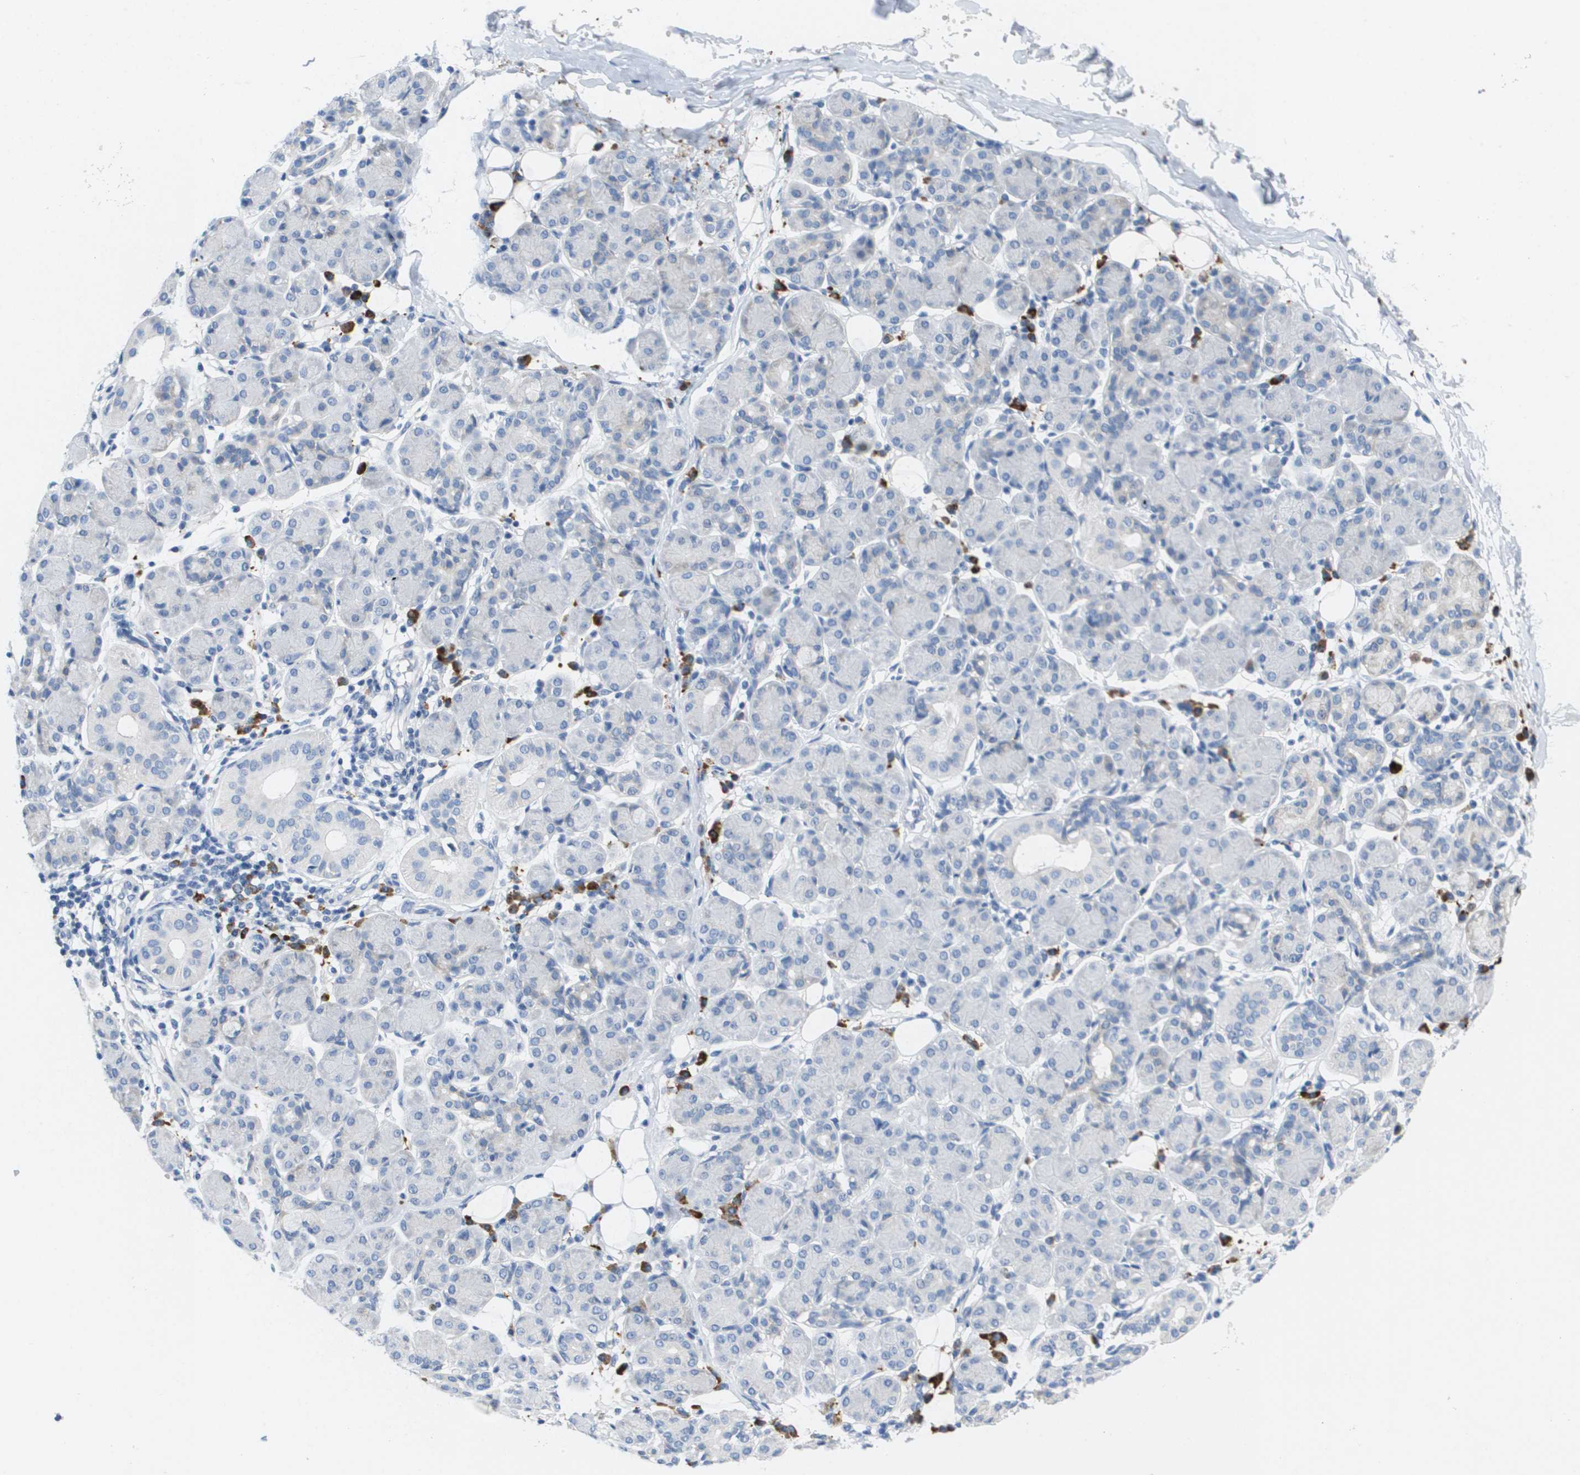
{"staining": {"intensity": "negative", "quantity": "none", "location": "none"}, "tissue": "salivary gland", "cell_type": "Glandular cells", "image_type": "normal", "snomed": [{"axis": "morphology", "description": "Normal tissue, NOS"}, {"axis": "morphology", "description": "Inflammation, NOS"}, {"axis": "topography", "description": "Lymph node"}, {"axis": "topography", "description": "Salivary gland"}], "caption": "High power microscopy photomicrograph of an immunohistochemistry (IHC) image of benign salivary gland, revealing no significant positivity in glandular cells. (DAB IHC, high magnification).", "gene": "CD3G", "patient": {"sex": "male", "age": 3}}